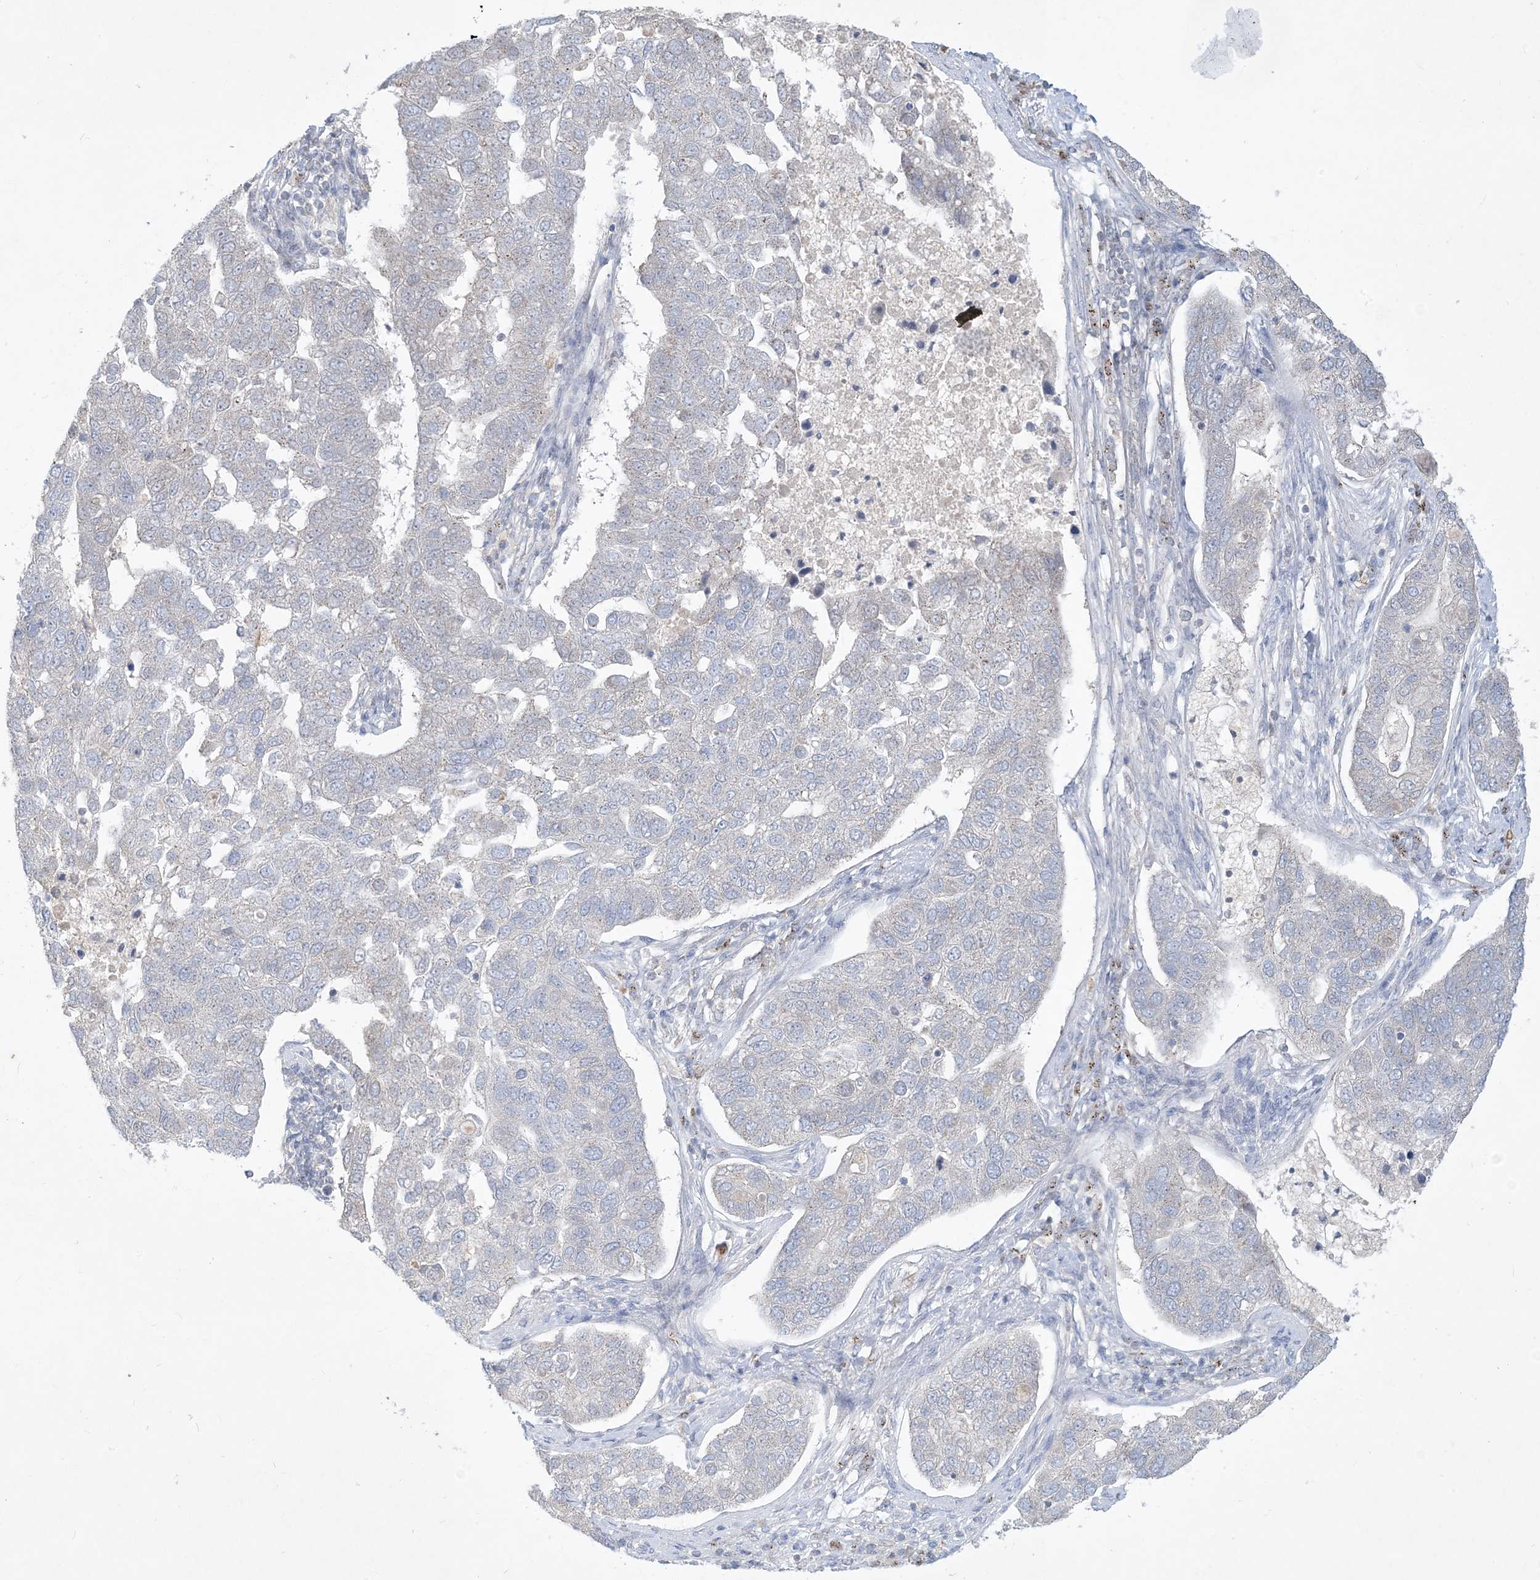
{"staining": {"intensity": "weak", "quantity": "<25%", "location": "cytoplasmic/membranous"}, "tissue": "pancreatic cancer", "cell_type": "Tumor cells", "image_type": "cancer", "snomed": [{"axis": "morphology", "description": "Adenocarcinoma, NOS"}, {"axis": "topography", "description": "Pancreas"}], "caption": "Immunohistochemistry (IHC) image of pancreatic cancer stained for a protein (brown), which displays no positivity in tumor cells. Nuclei are stained in blue.", "gene": "CCDC14", "patient": {"sex": "female", "age": 61}}